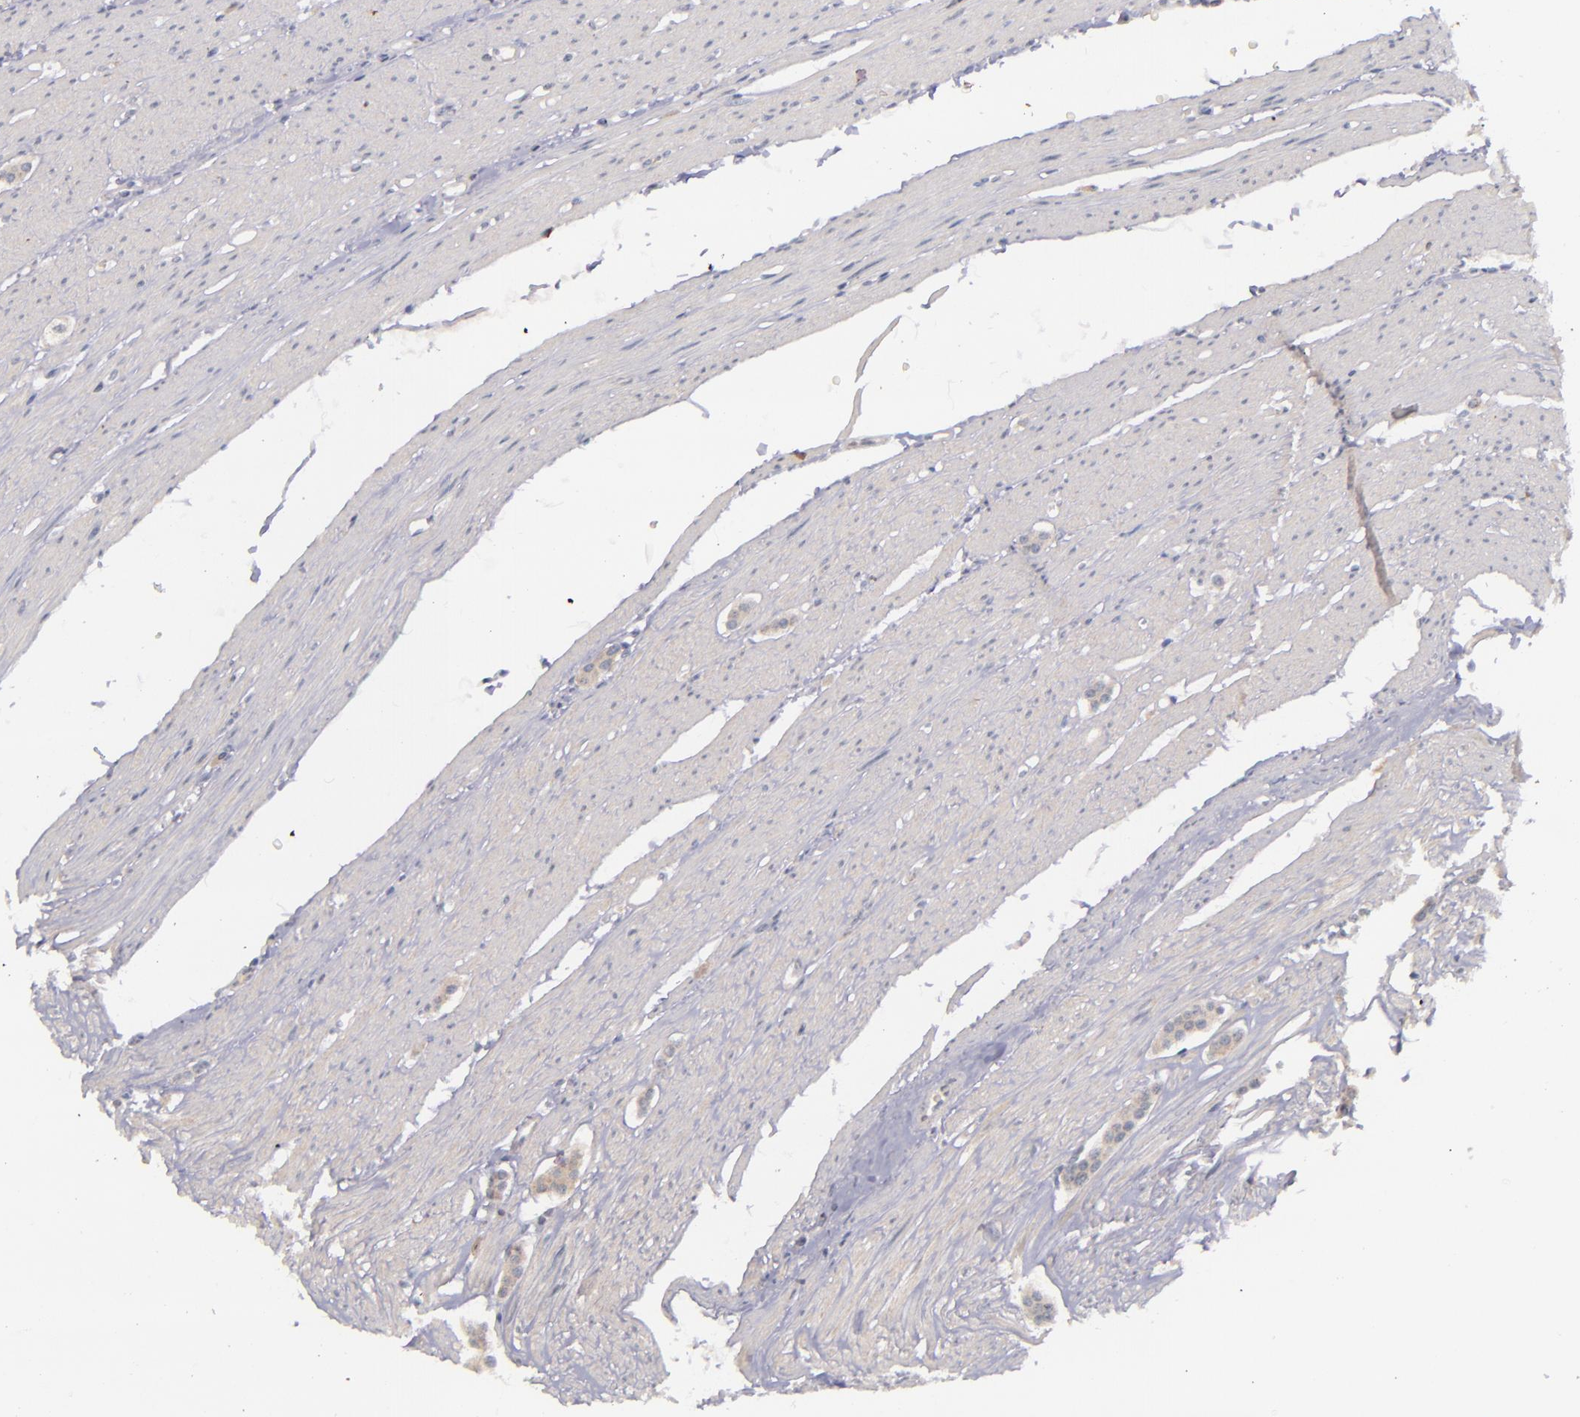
{"staining": {"intensity": "negative", "quantity": "none", "location": "none"}, "tissue": "carcinoid", "cell_type": "Tumor cells", "image_type": "cancer", "snomed": [{"axis": "morphology", "description": "Carcinoid, malignant, NOS"}, {"axis": "topography", "description": "Small intestine"}], "caption": "Tumor cells are negative for brown protein staining in carcinoid. The staining was performed using DAB to visualize the protein expression in brown, while the nuclei were stained in blue with hematoxylin (Magnification: 20x).", "gene": "TSC2", "patient": {"sex": "male", "age": 60}}